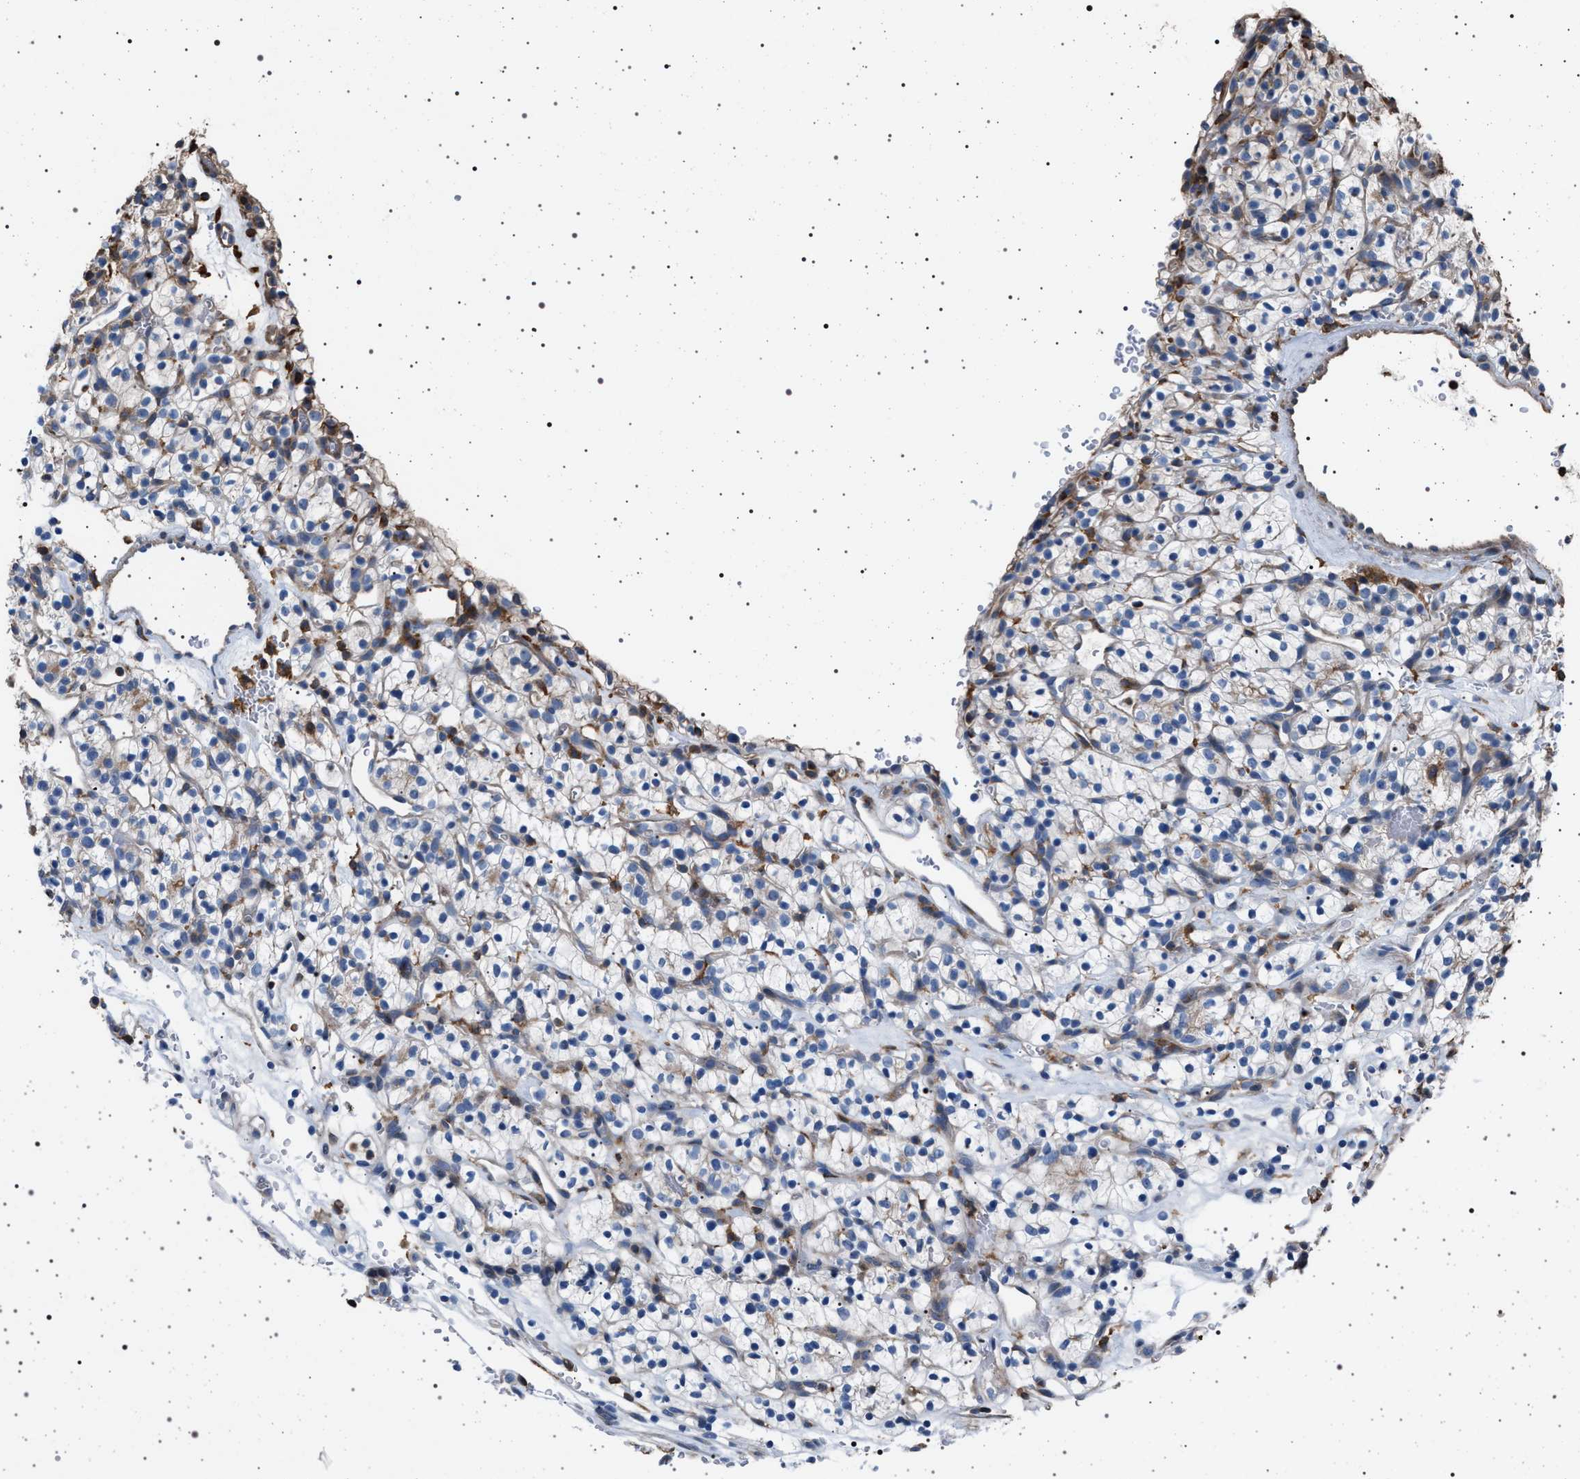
{"staining": {"intensity": "negative", "quantity": "none", "location": "none"}, "tissue": "renal cancer", "cell_type": "Tumor cells", "image_type": "cancer", "snomed": [{"axis": "morphology", "description": "Adenocarcinoma, NOS"}, {"axis": "topography", "description": "Kidney"}], "caption": "Immunohistochemistry of human adenocarcinoma (renal) shows no expression in tumor cells. (DAB (3,3'-diaminobenzidine) immunohistochemistry, high magnification).", "gene": "SMAP2", "patient": {"sex": "female", "age": 57}}